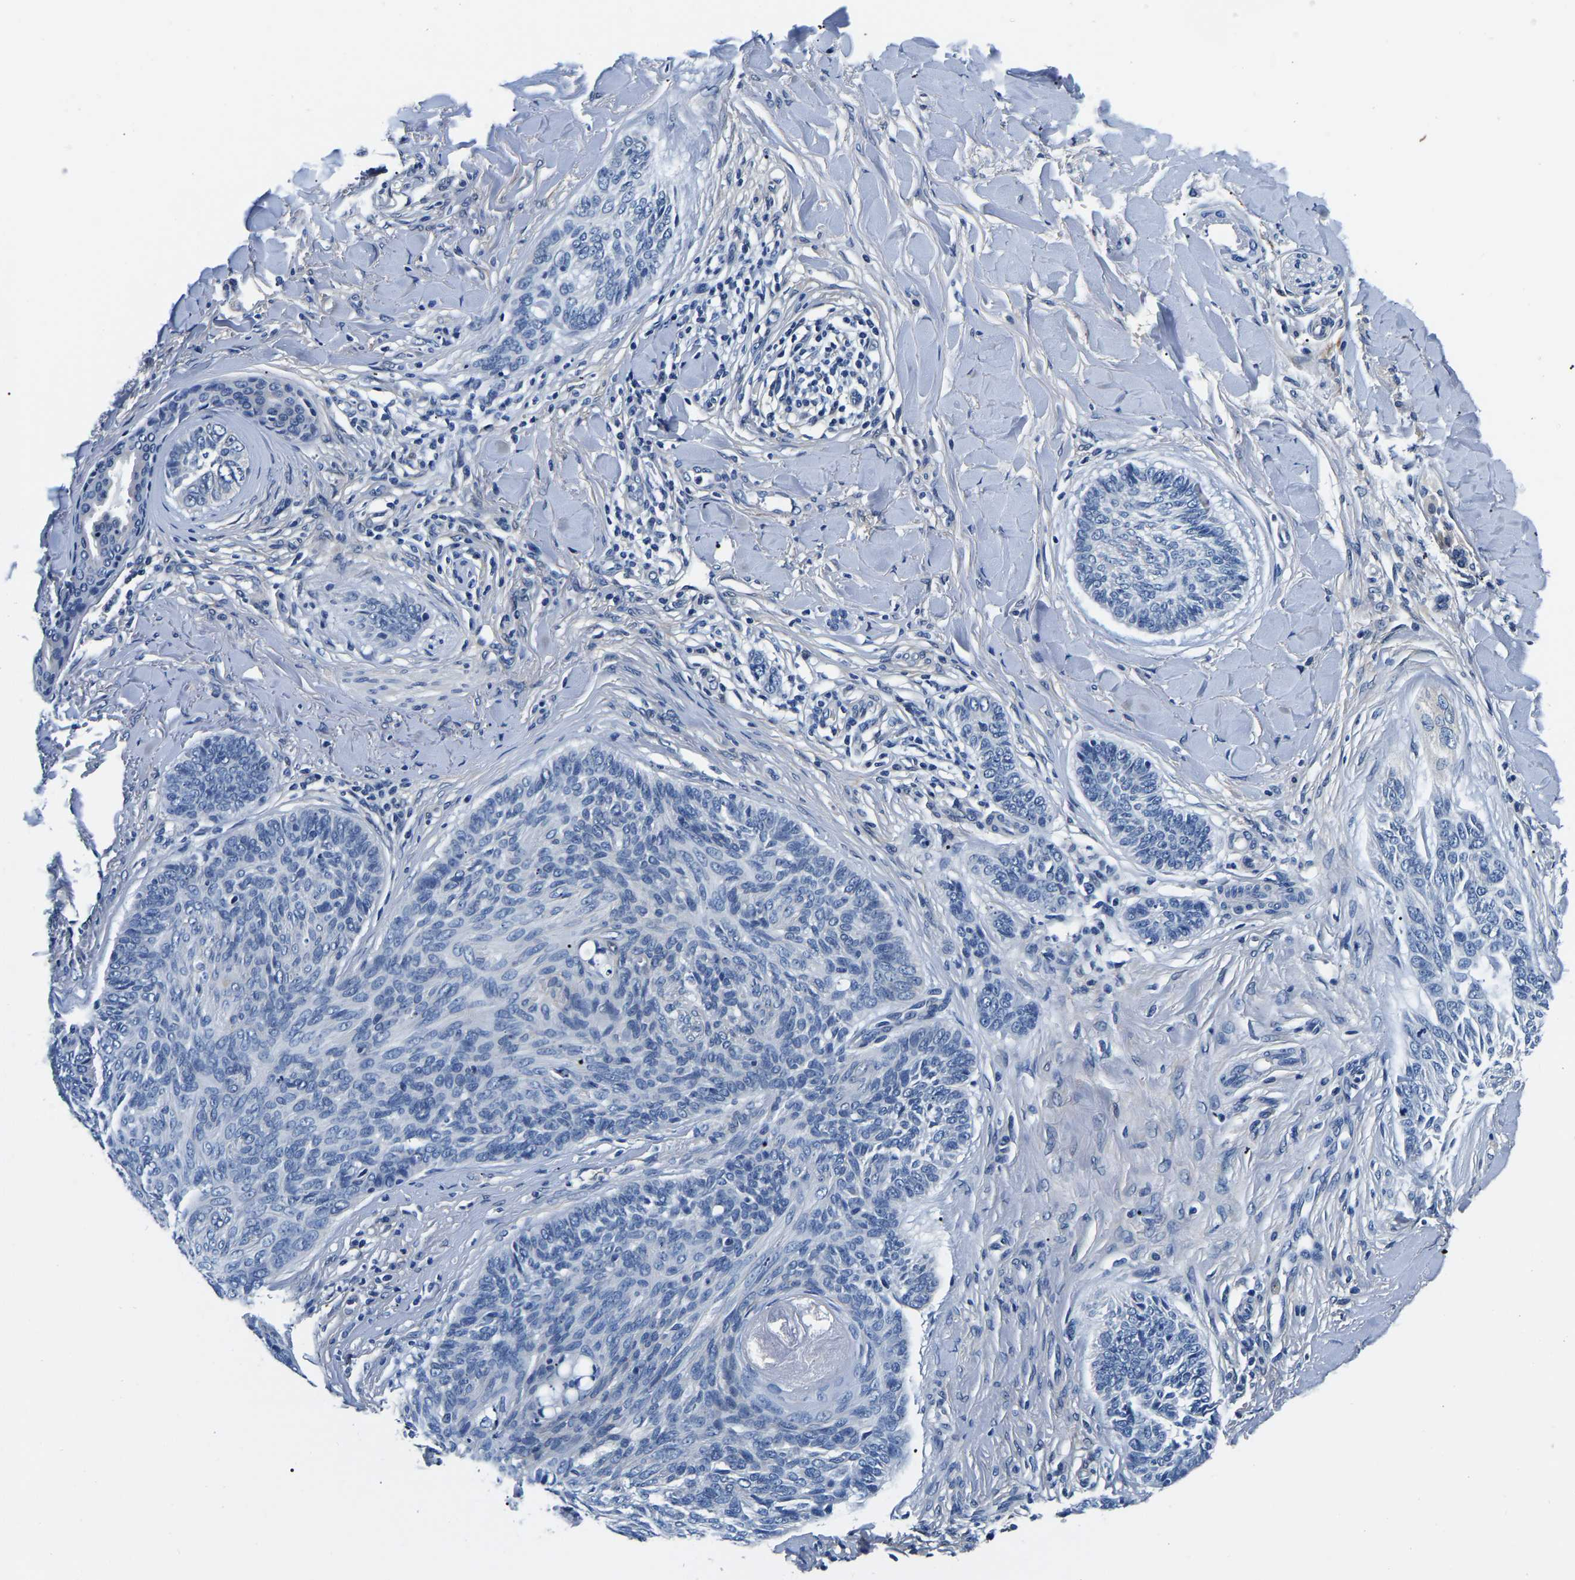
{"staining": {"intensity": "negative", "quantity": "none", "location": "none"}, "tissue": "skin cancer", "cell_type": "Tumor cells", "image_type": "cancer", "snomed": [{"axis": "morphology", "description": "Basal cell carcinoma"}, {"axis": "topography", "description": "Skin"}], "caption": "High magnification brightfield microscopy of skin basal cell carcinoma stained with DAB (3,3'-diaminobenzidine) (brown) and counterstained with hematoxylin (blue): tumor cells show no significant positivity.", "gene": "ACO1", "patient": {"sex": "male", "age": 43}}